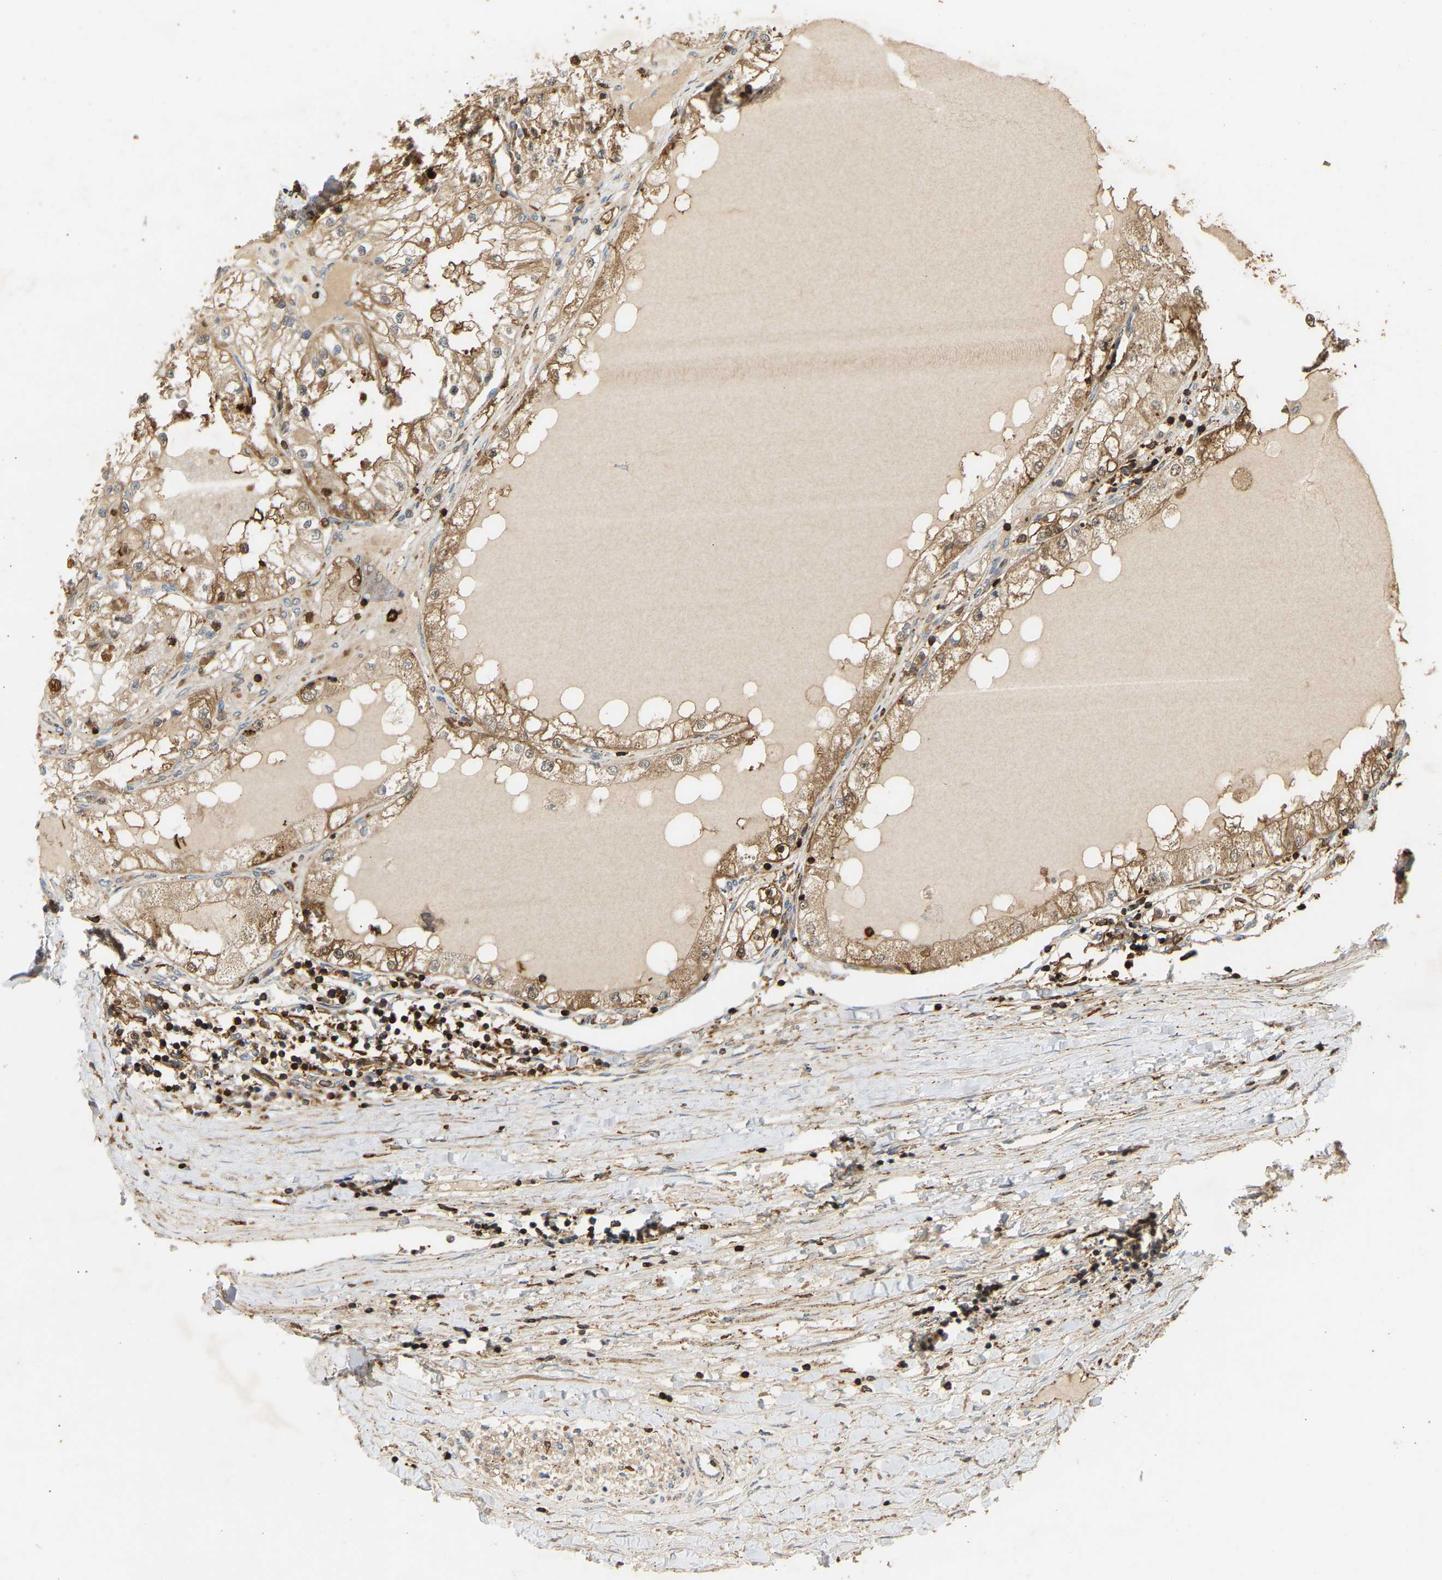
{"staining": {"intensity": "moderate", "quantity": ">75%", "location": "cytoplasmic/membranous"}, "tissue": "renal cancer", "cell_type": "Tumor cells", "image_type": "cancer", "snomed": [{"axis": "morphology", "description": "Adenocarcinoma, NOS"}, {"axis": "topography", "description": "Kidney"}], "caption": "This is an image of immunohistochemistry (IHC) staining of adenocarcinoma (renal), which shows moderate expression in the cytoplasmic/membranous of tumor cells.", "gene": "GOPC", "patient": {"sex": "male", "age": 68}}